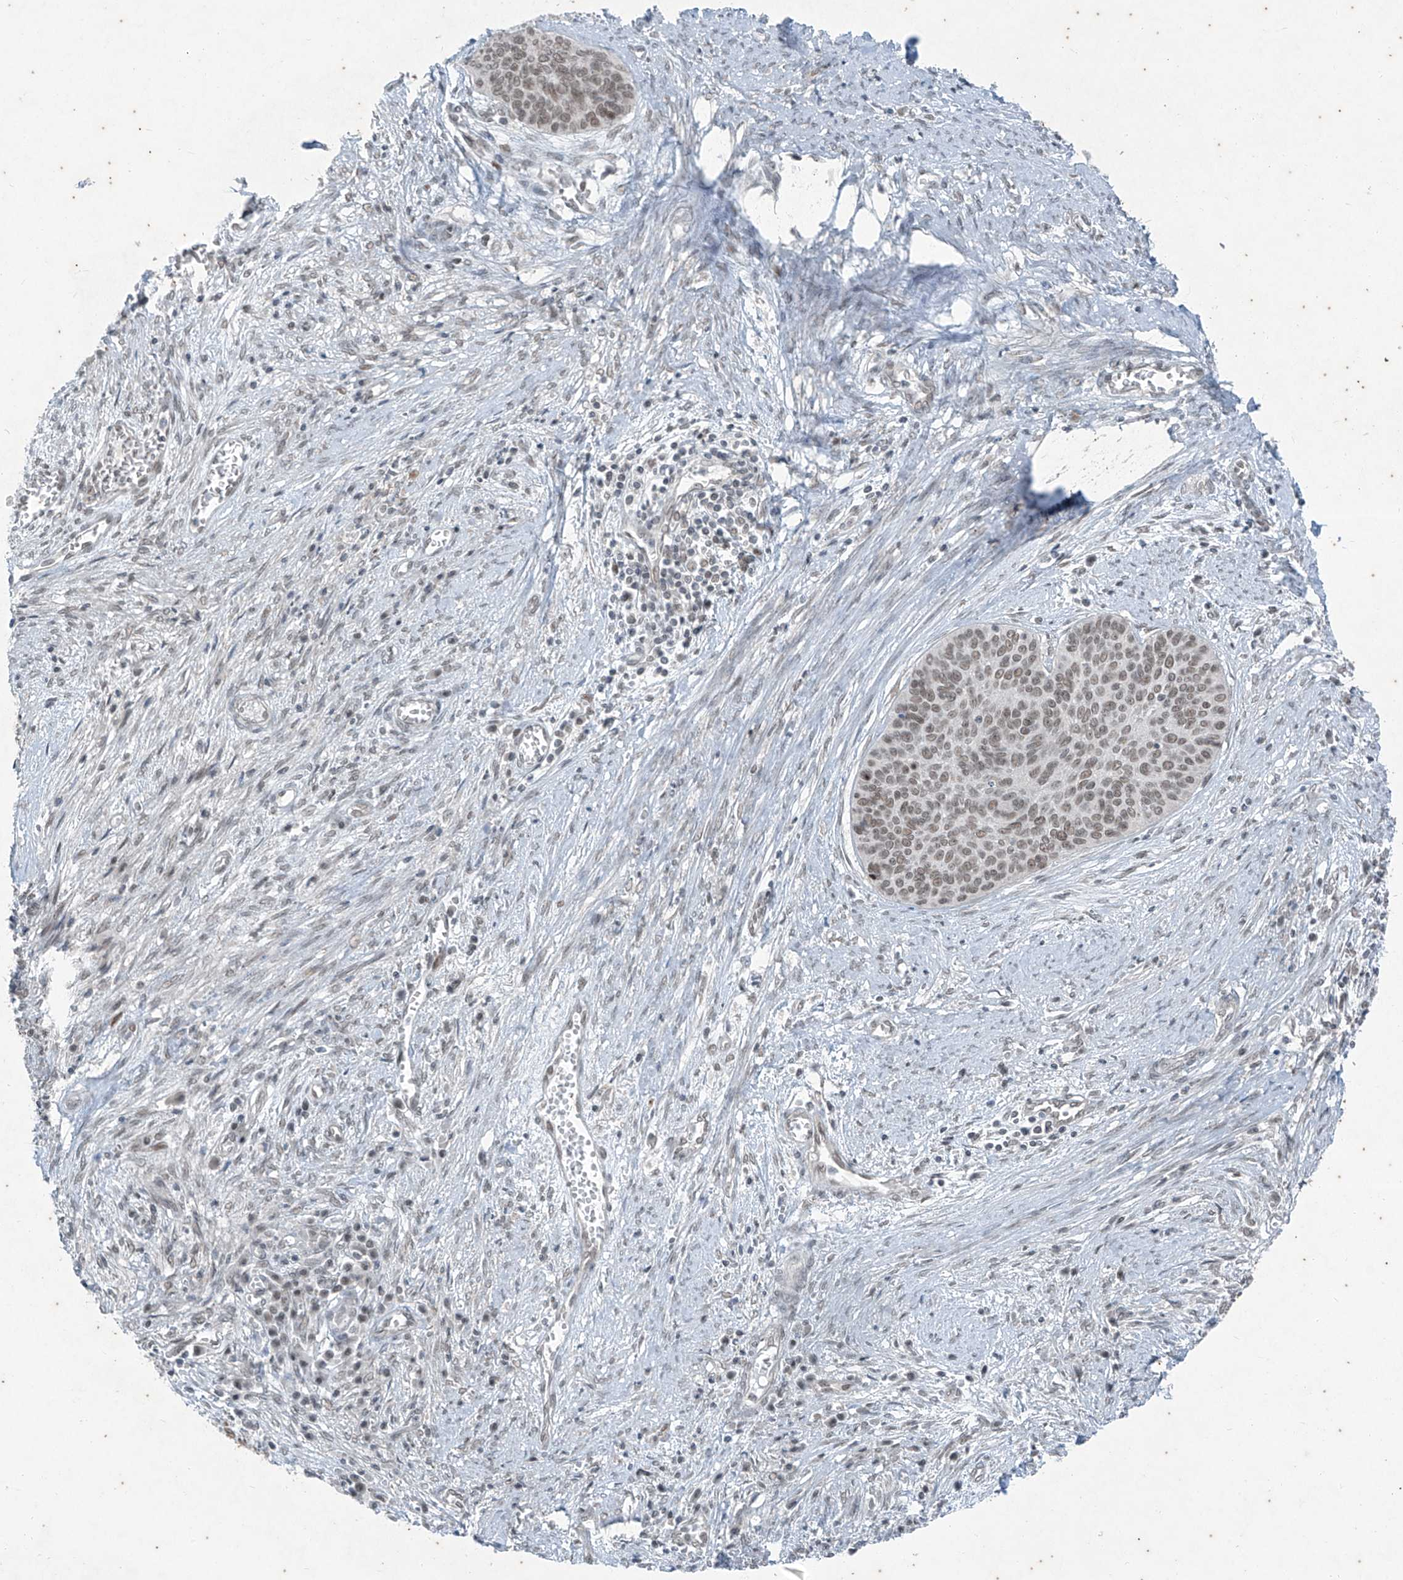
{"staining": {"intensity": "weak", "quantity": ">75%", "location": "nuclear"}, "tissue": "cervical cancer", "cell_type": "Tumor cells", "image_type": "cancer", "snomed": [{"axis": "morphology", "description": "Squamous cell carcinoma, NOS"}, {"axis": "topography", "description": "Cervix"}], "caption": "Tumor cells display weak nuclear expression in approximately >75% of cells in squamous cell carcinoma (cervical). The staining was performed using DAB to visualize the protein expression in brown, while the nuclei were stained in blue with hematoxylin (Magnification: 20x).", "gene": "ZNF354B", "patient": {"sex": "female", "age": 55}}